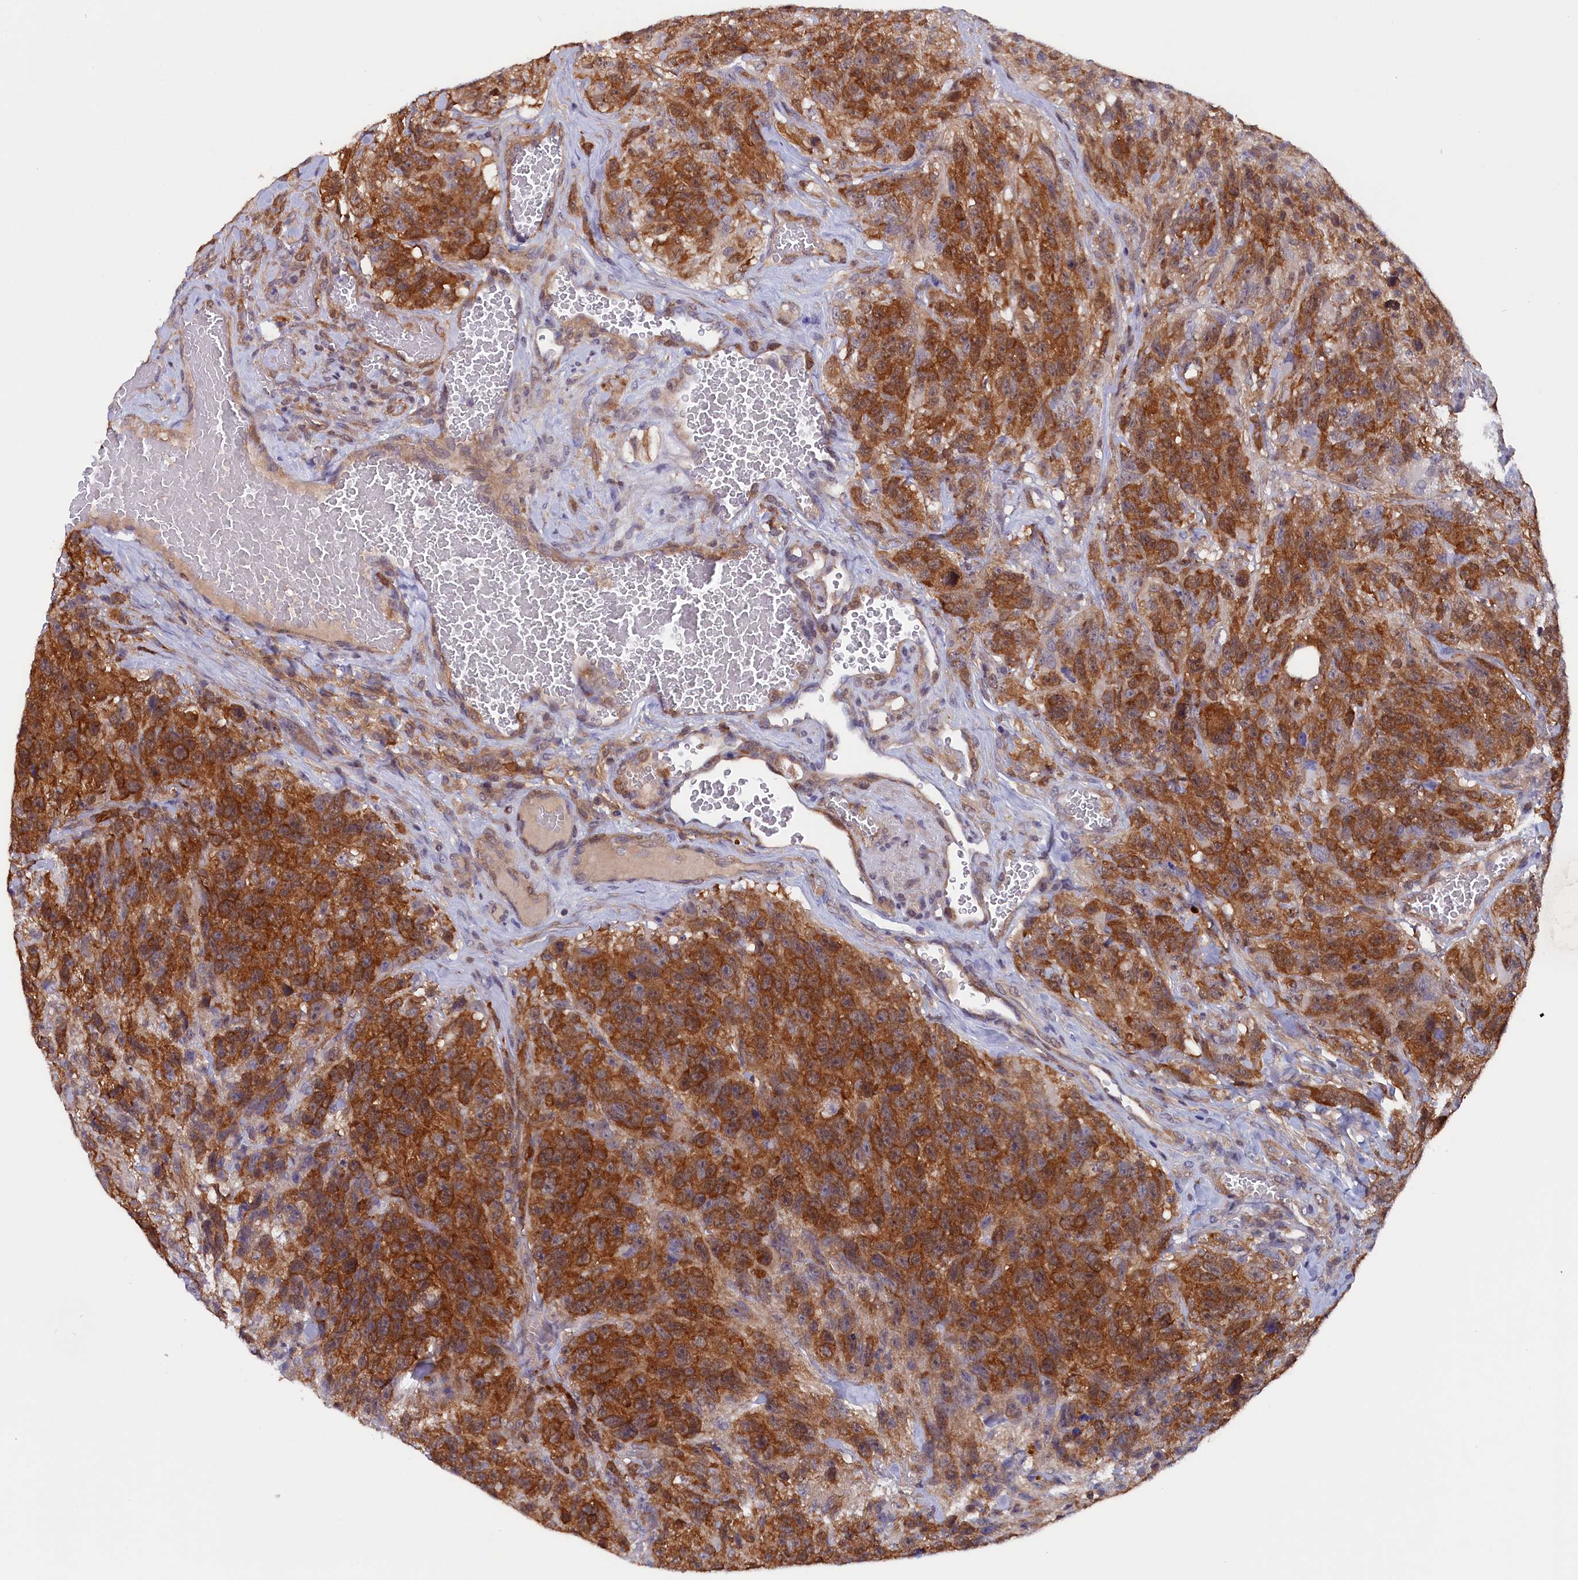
{"staining": {"intensity": "strong", "quantity": ">75%", "location": "cytoplasmic/membranous"}, "tissue": "glioma", "cell_type": "Tumor cells", "image_type": "cancer", "snomed": [{"axis": "morphology", "description": "Glioma, malignant, High grade"}, {"axis": "topography", "description": "Brain"}], "caption": "Brown immunohistochemical staining in human high-grade glioma (malignant) reveals strong cytoplasmic/membranous expression in approximately >75% of tumor cells. The staining was performed using DAB to visualize the protein expression in brown, while the nuclei were stained in blue with hematoxylin (Magnification: 20x).", "gene": "JPT2", "patient": {"sex": "male", "age": 69}}